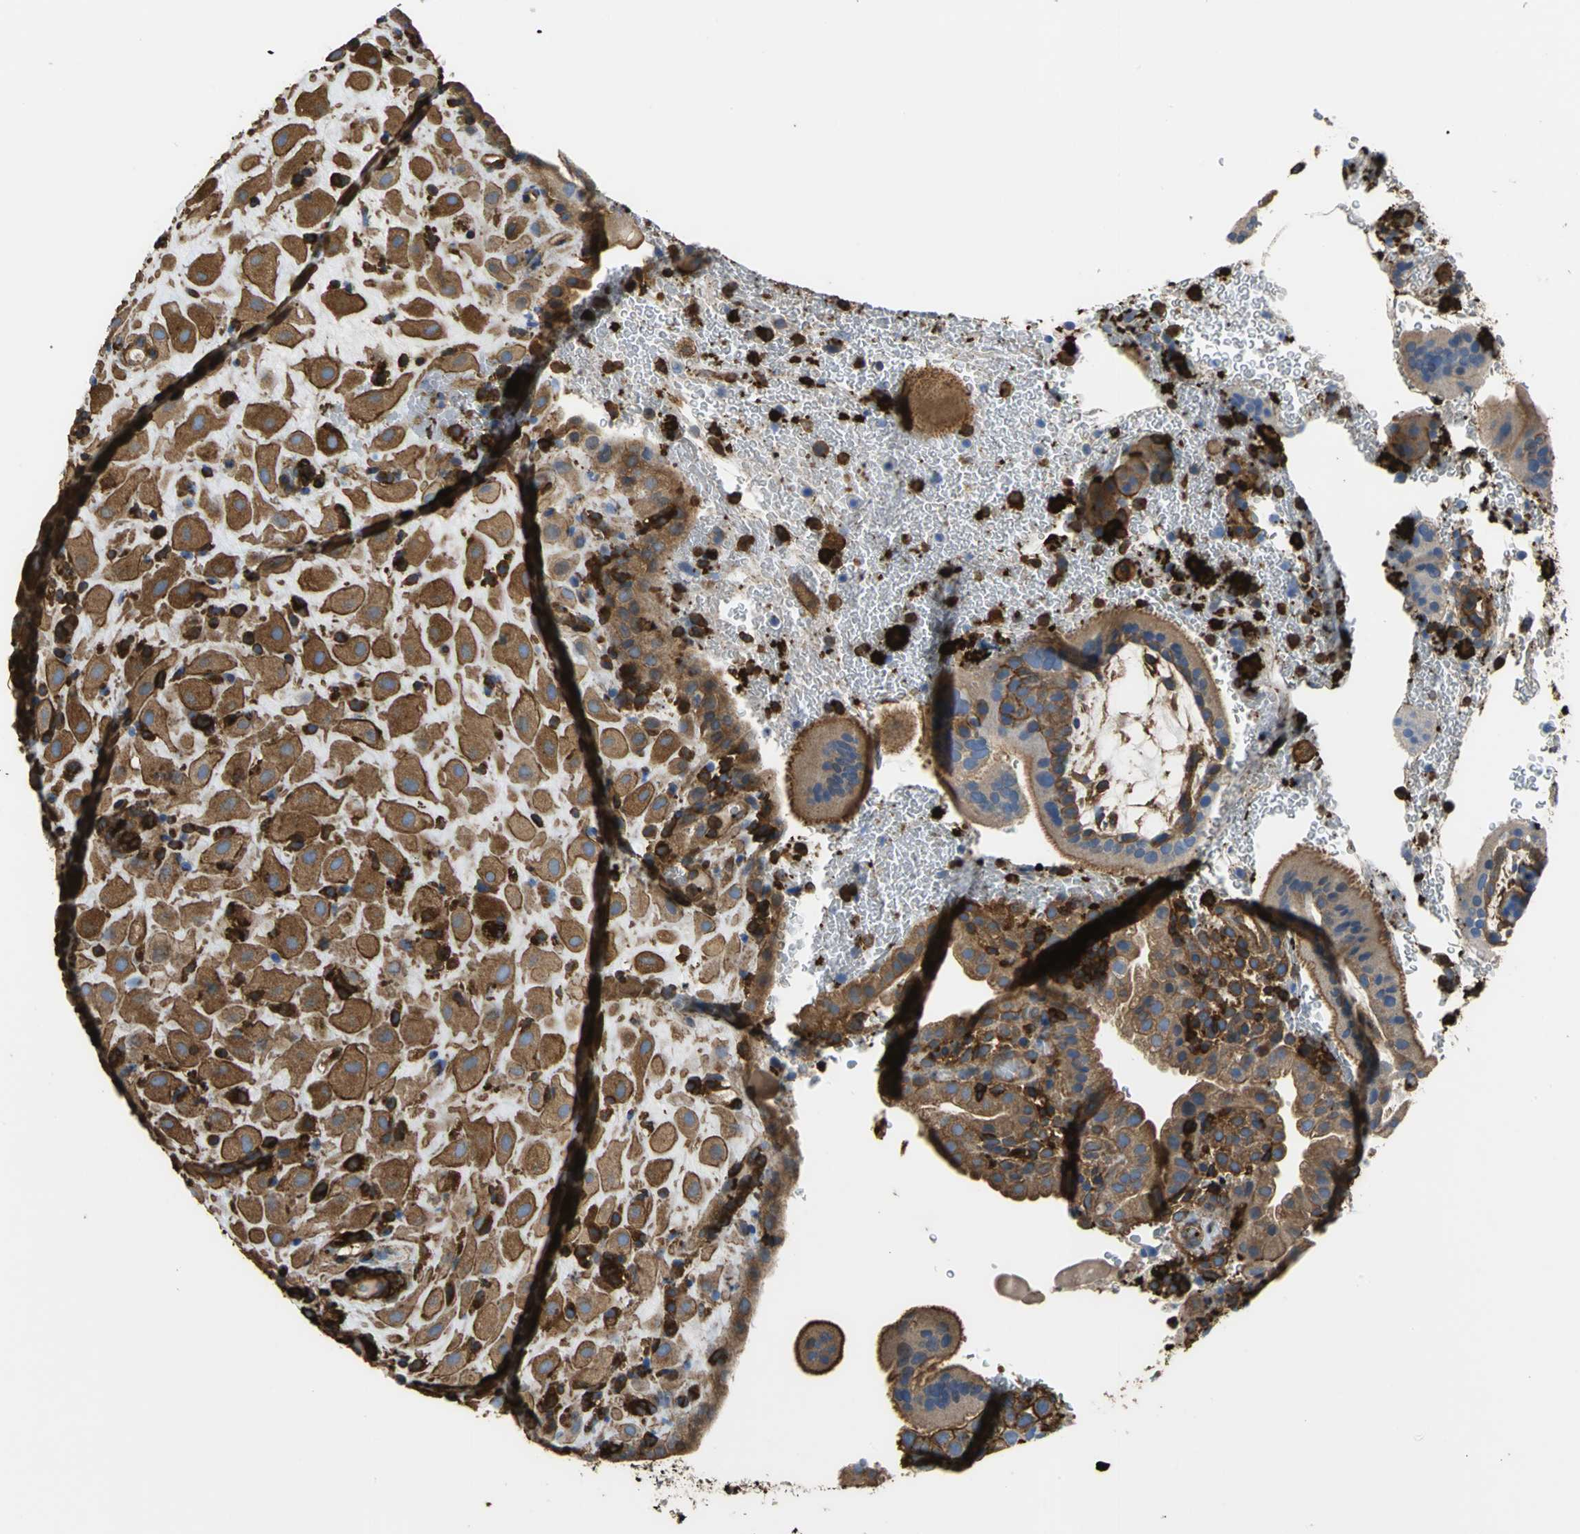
{"staining": {"intensity": "strong", "quantity": ">75%", "location": "cytoplasmic/membranous"}, "tissue": "placenta", "cell_type": "Decidual cells", "image_type": "normal", "snomed": [{"axis": "morphology", "description": "Normal tissue, NOS"}, {"axis": "topography", "description": "Placenta"}], "caption": "Immunohistochemical staining of normal human placenta exhibits >75% levels of strong cytoplasmic/membranous protein expression in about >75% of decidual cells.", "gene": "TLN1", "patient": {"sex": "female", "age": 19}}